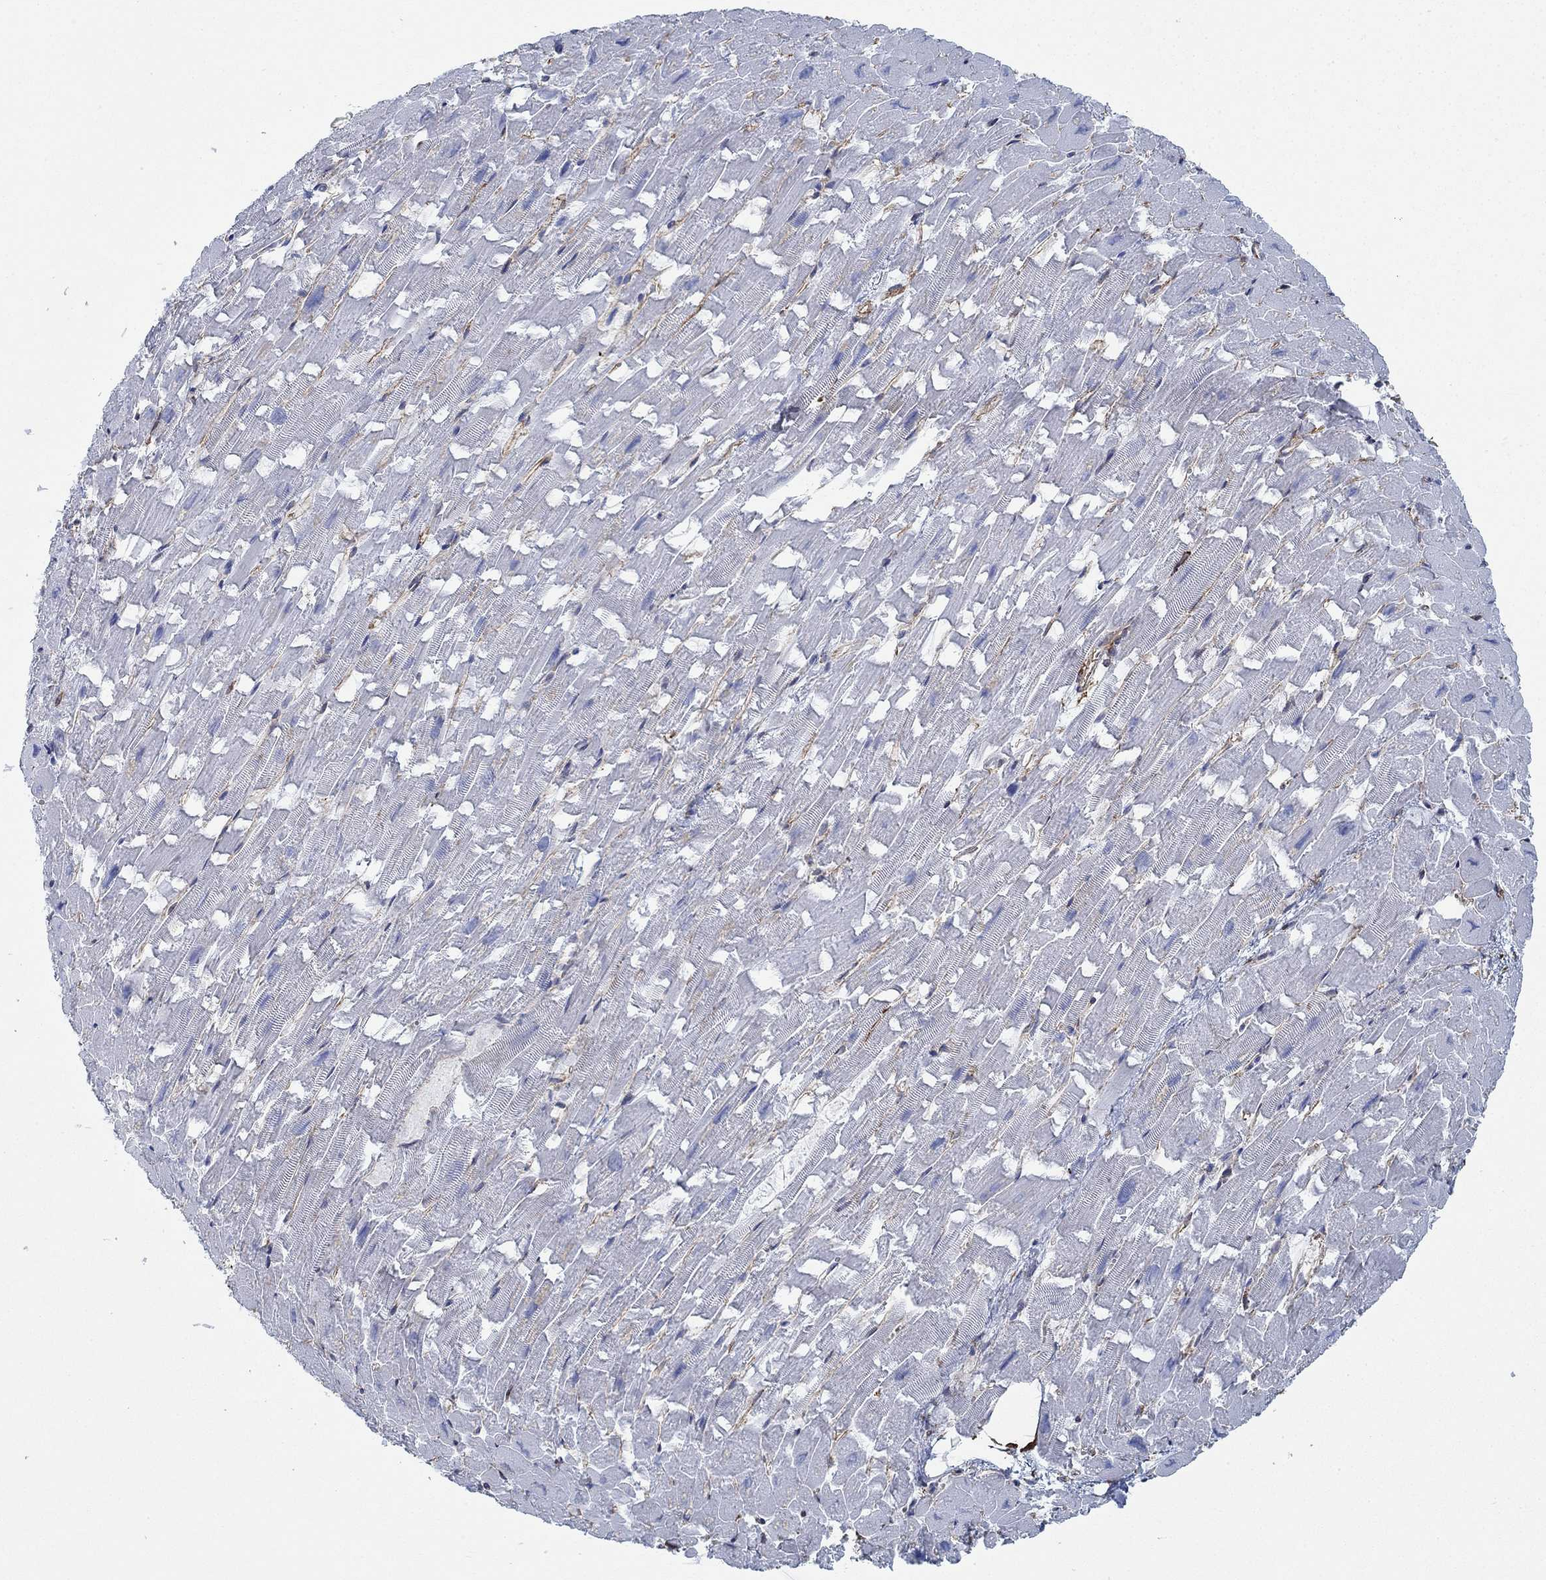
{"staining": {"intensity": "negative", "quantity": "none", "location": "none"}, "tissue": "heart muscle", "cell_type": "Cardiomyocytes", "image_type": "normal", "snomed": [{"axis": "morphology", "description": "Normal tissue, NOS"}, {"axis": "topography", "description": "Heart"}], "caption": "DAB immunohistochemical staining of unremarkable heart muscle demonstrates no significant expression in cardiomyocytes.", "gene": "STC2", "patient": {"sex": "female", "age": 64}}